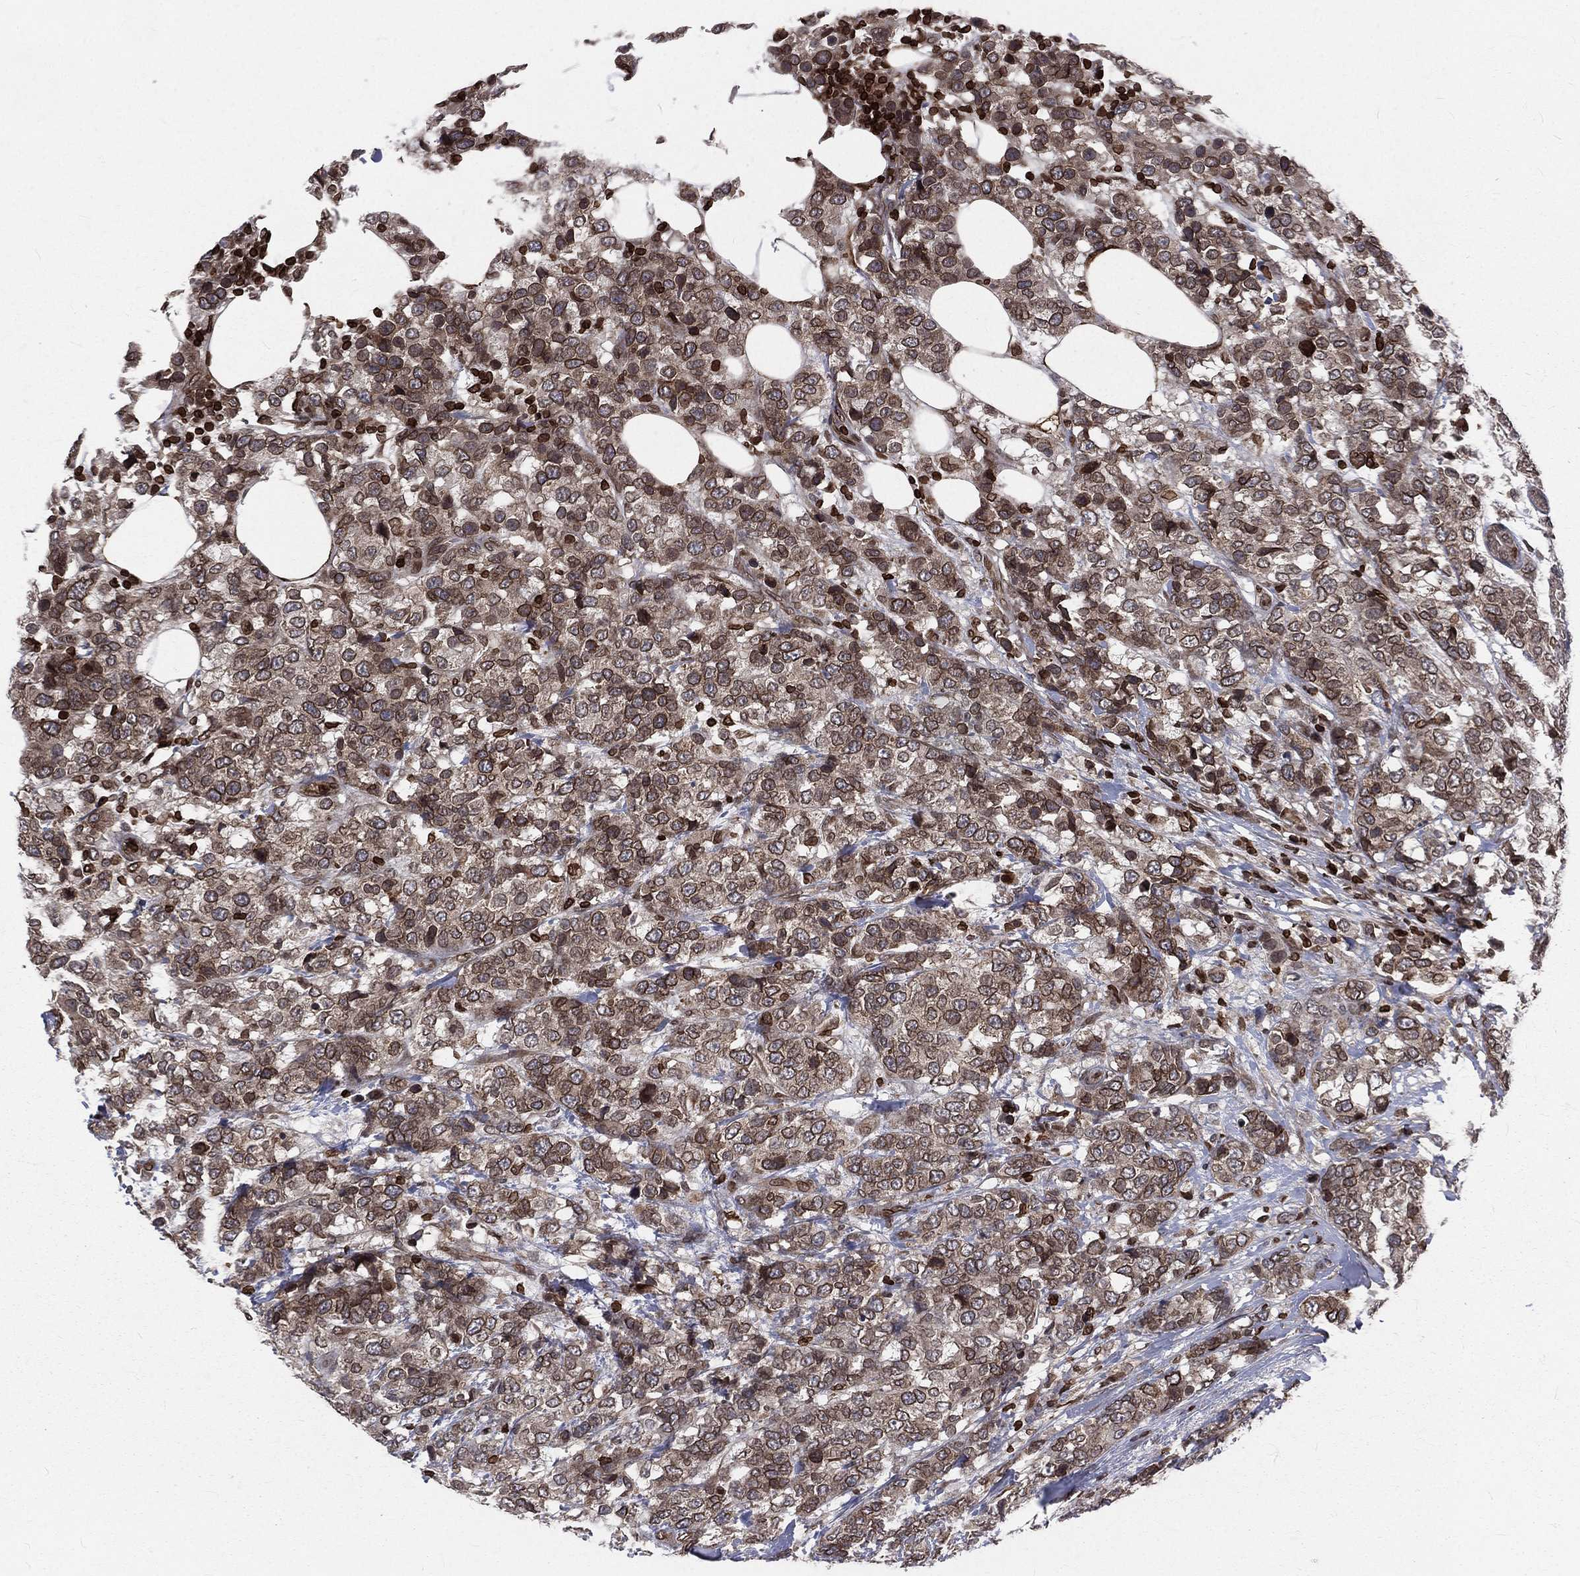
{"staining": {"intensity": "moderate", "quantity": "25%-75%", "location": "cytoplasmic/membranous,nuclear"}, "tissue": "breast cancer", "cell_type": "Tumor cells", "image_type": "cancer", "snomed": [{"axis": "morphology", "description": "Lobular carcinoma"}, {"axis": "topography", "description": "Breast"}], "caption": "Immunohistochemistry (IHC) photomicrograph of lobular carcinoma (breast) stained for a protein (brown), which reveals medium levels of moderate cytoplasmic/membranous and nuclear expression in approximately 25%-75% of tumor cells.", "gene": "LBR", "patient": {"sex": "female", "age": 59}}